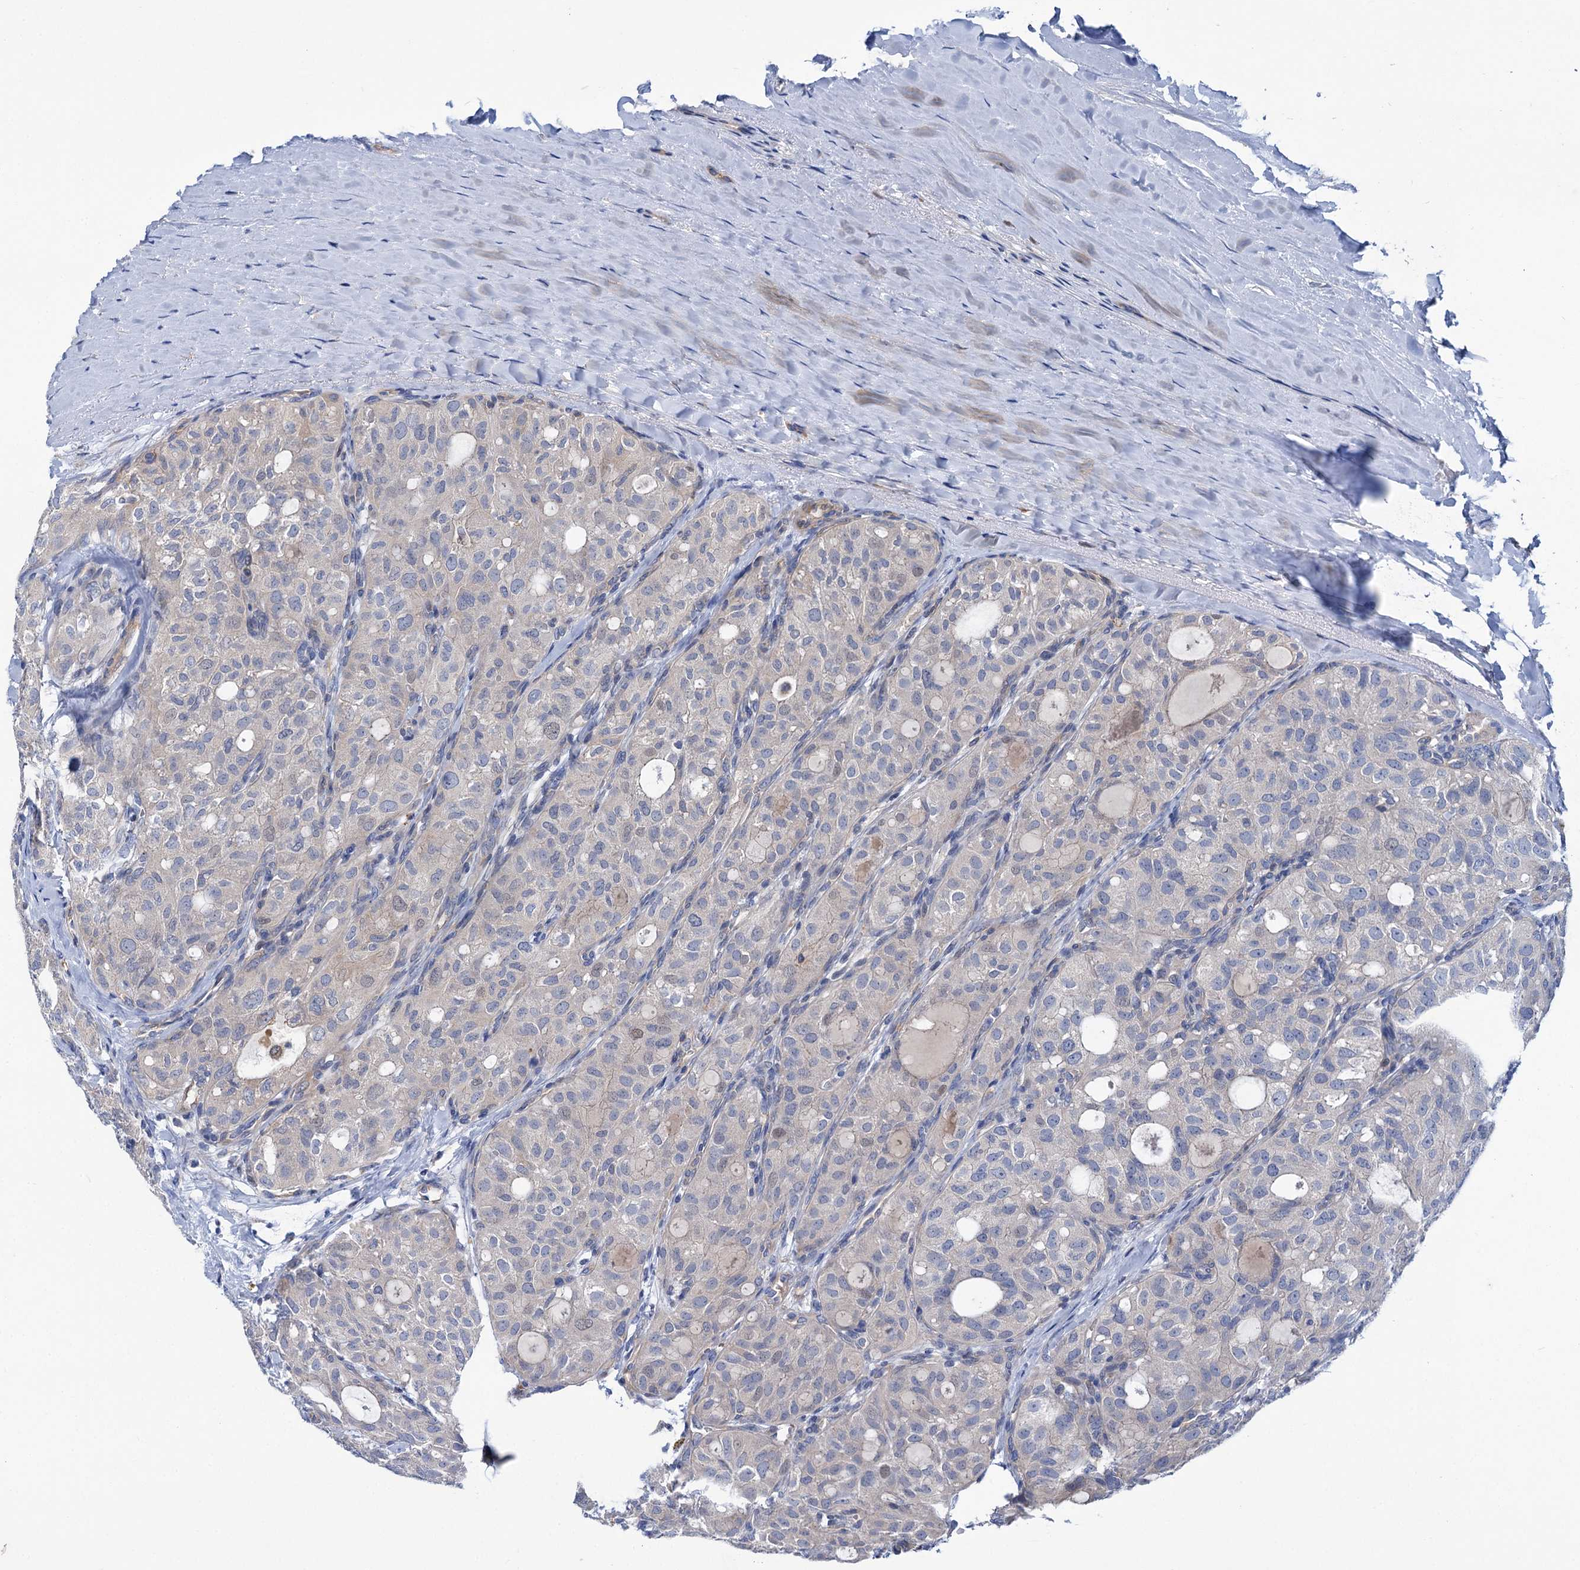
{"staining": {"intensity": "negative", "quantity": "none", "location": "none"}, "tissue": "thyroid cancer", "cell_type": "Tumor cells", "image_type": "cancer", "snomed": [{"axis": "morphology", "description": "Follicular adenoma carcinoma, NOS"}, {"axis": "topography", "description": "Thyroid gland"}], "caption": "Micrograph shows no protein staining in tumor cells of follicular adenoma carcinoma (thyroid) tissue.", "gene": "TRIM55", "patient": {"sex": "male", "age": 75}}